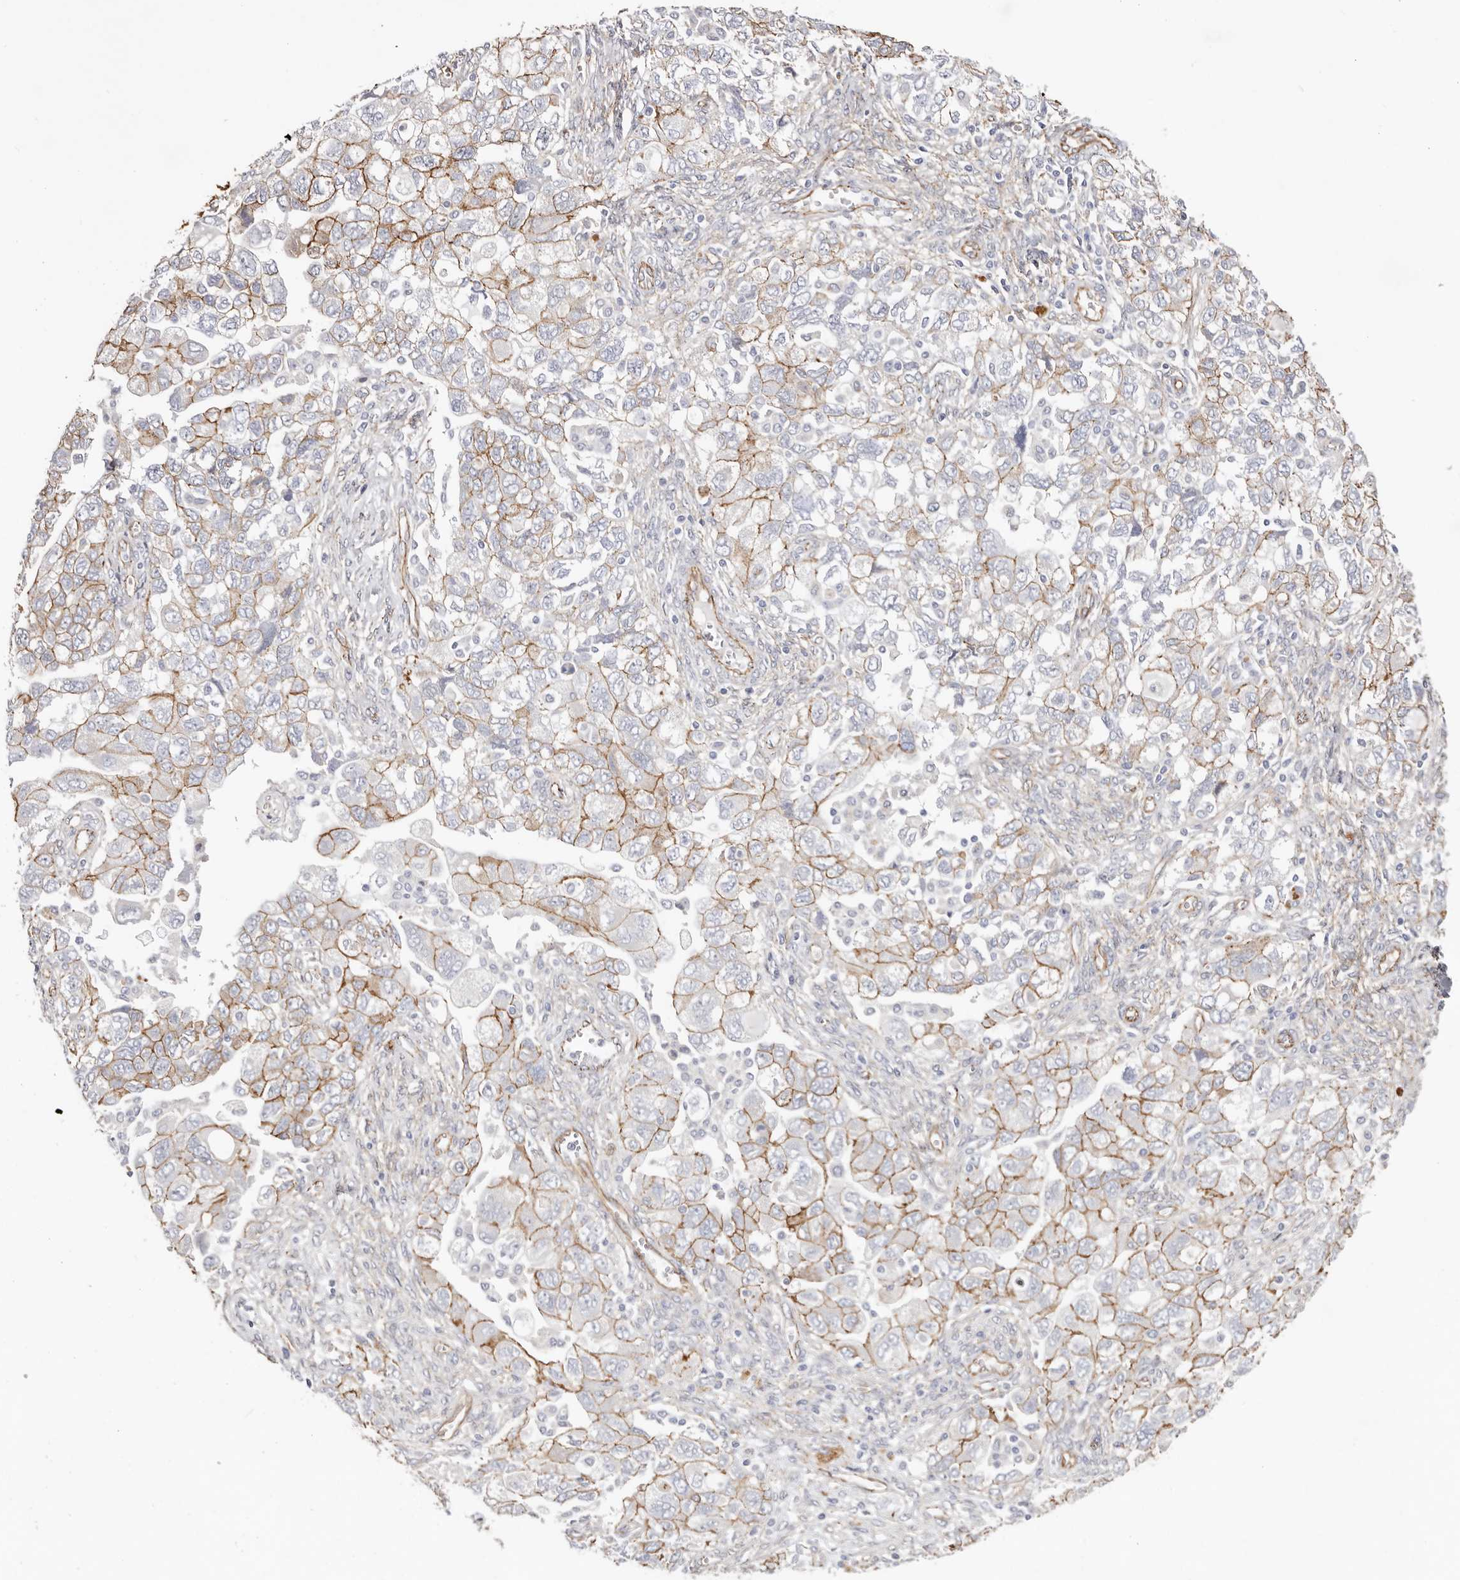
{"staining": {"intensity": "moderate", "quantity": ">75%", "location": "cytoplasmic/membranous"}, "tissue": "ovarian cancer", "cell_type": "Tumor cells", "image_type": "cancer", "snomed": [{"axis": "morphology", "description": "Carcinoma, NOS"}, {"axis": "morphology", "description": "Cystadenocarcinoma, serous, NOS"}, {"axis": "topography", "description": "Ovary"}], "caption": "Immunohistochemistry (IHC) image of ovarian cancer stained for a protein (brown), which demonstrates medium levels of moderate cytoplasmic/membranous staining in approximately >75% of tumor cells.", "gene": "CTNNB1", "patient": {"sex": "female", "age": 69}}